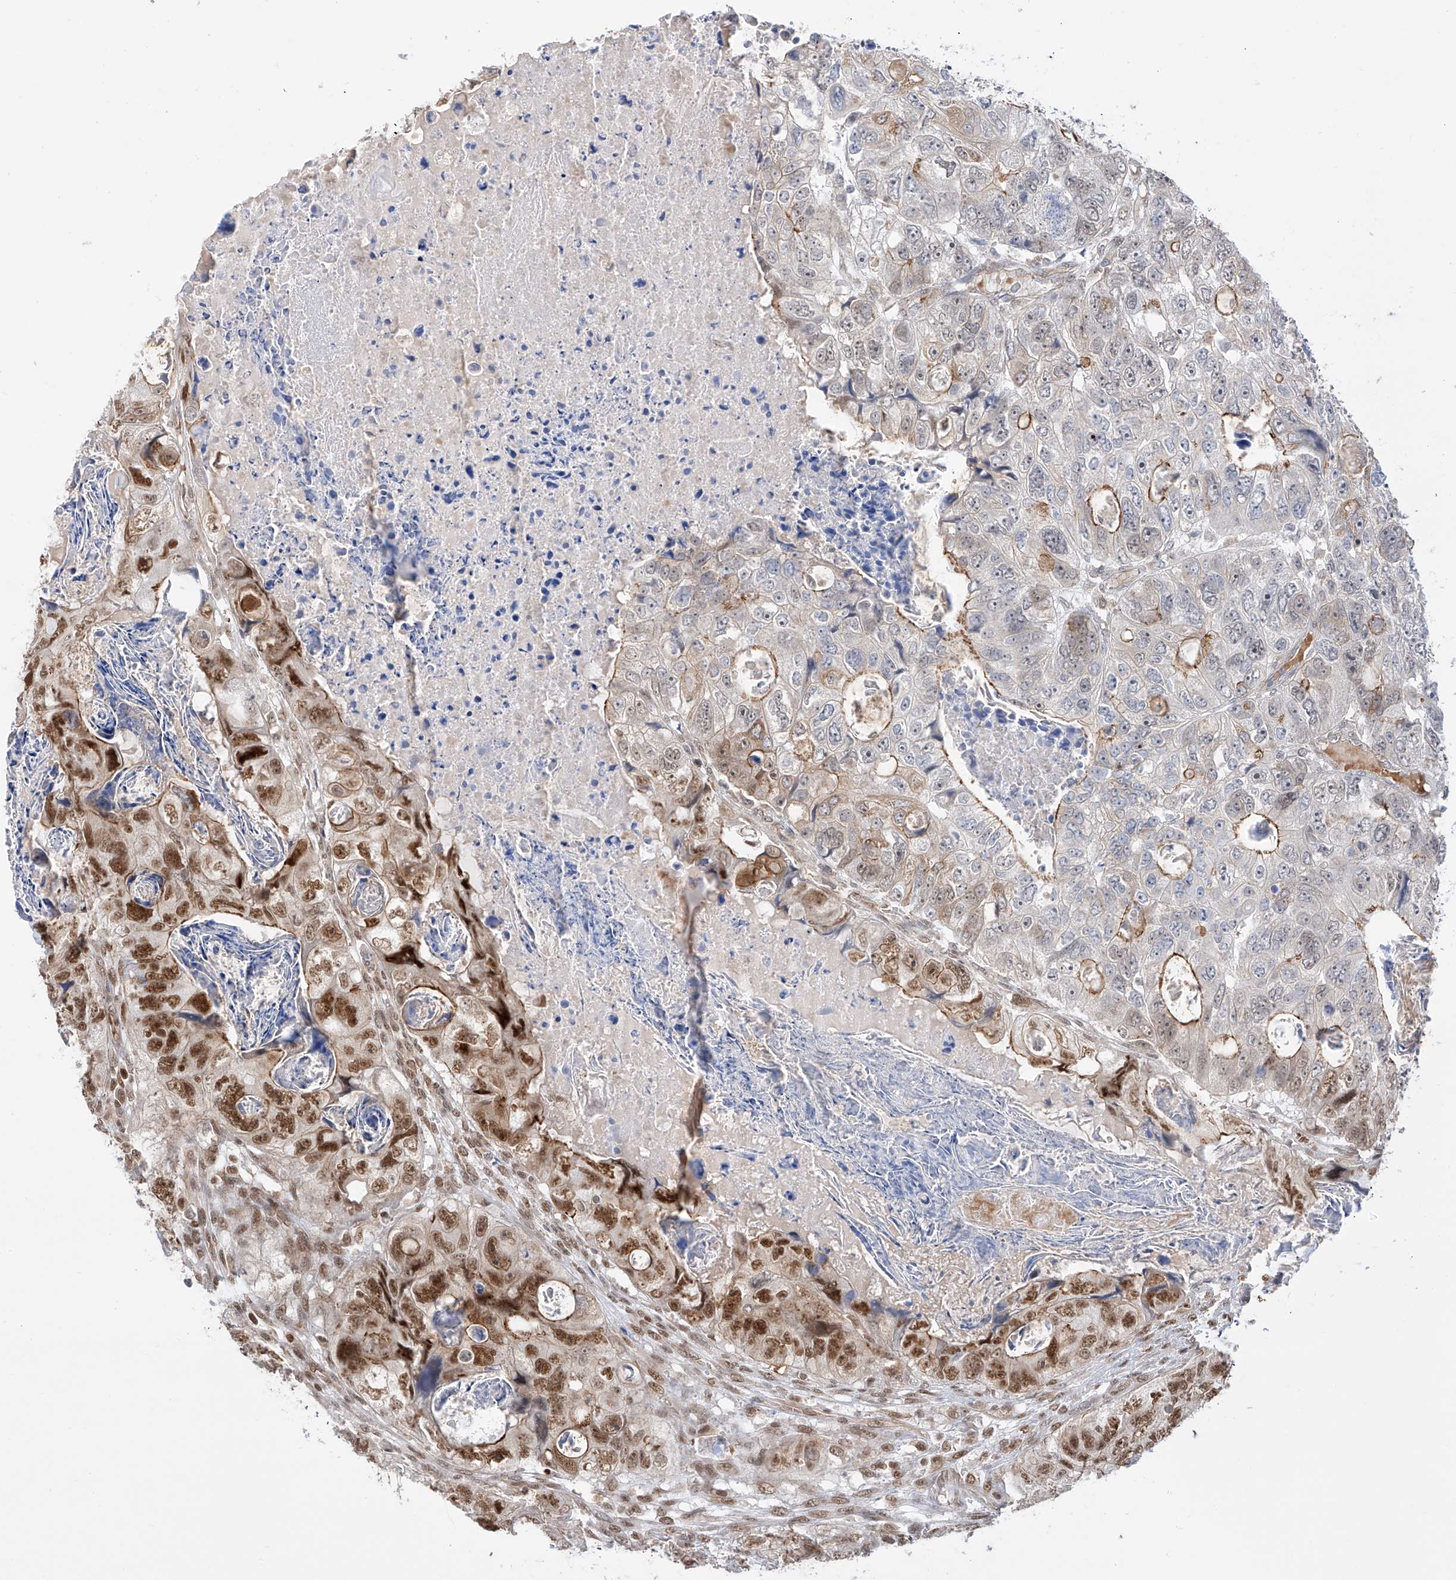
{"staining": {"intensity": "strong", "quantity": "25%-75%", "location": "cytoplasmic/membranous,nuclear"}, "tissue": "colorectal cancer", "cell_type": "Tumor cells", "image_type": "cancer", "snomed": [{"axis": "morphology", "description": "Adenocarcinoma, NOS"}, {"axis": "topography", "description": "Rectum"}], "caption": "Immunohistochemical staining of human colorectal cancer (adenocarcinoma) exhibits high levels of strong cytoplasmic/membranous and nuclear positivity in approximately 25%-75% of tumor cells. (DAB = brown stain, brightfield microscopy at high magnification).", "gene": "POGK", "patient": {"sex": "male", "age": 59}}